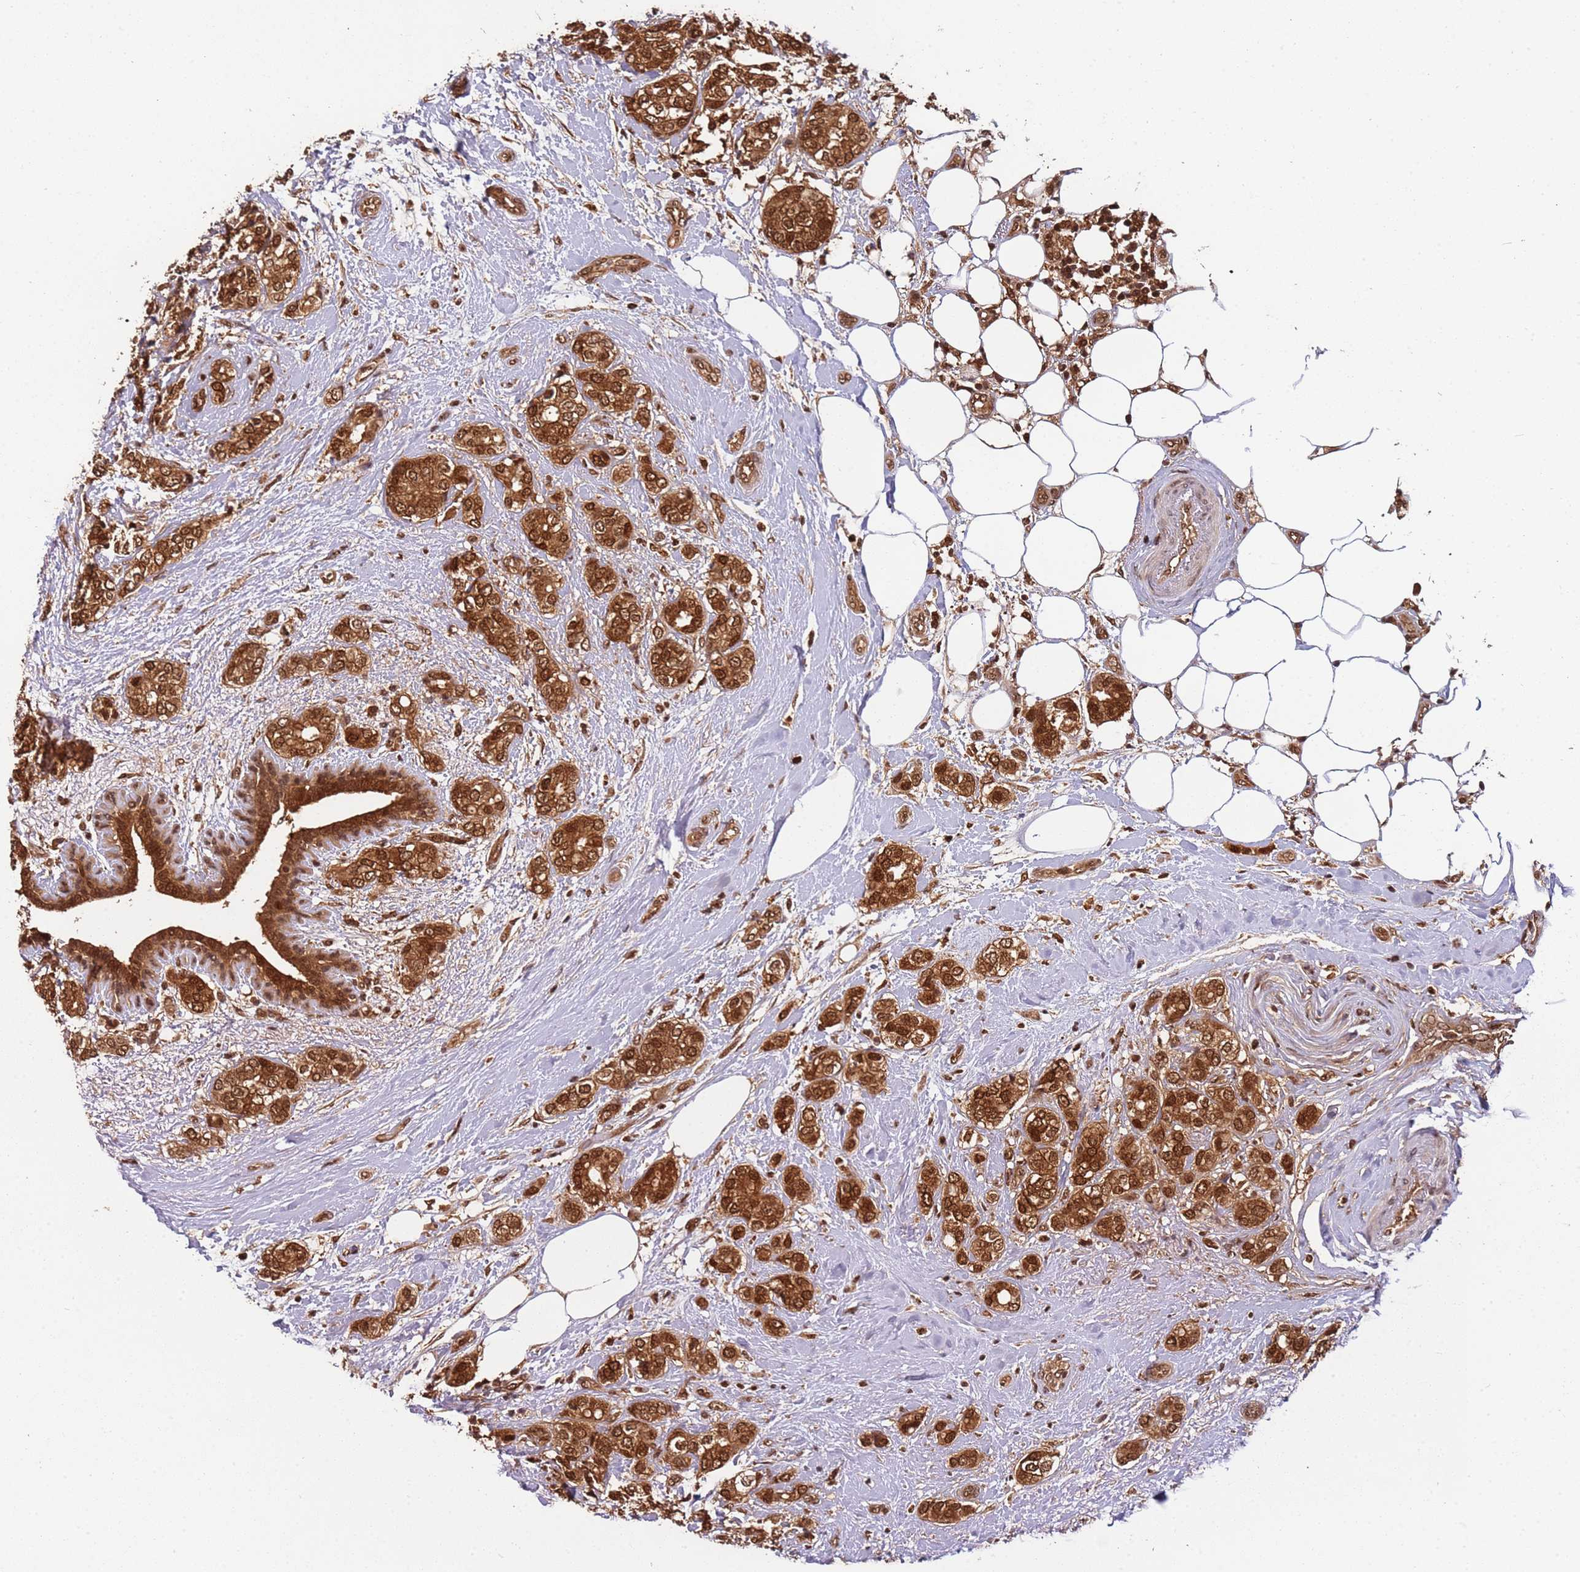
{"staining": {"intensity": "strong", "quantity": ">75%", "location": "cytoplasmic/membranous,nuclear"}, "tissue": "breast cancer", "cell_type": "Tumor cells", "image_type": "cancer", "snomed": [{"axis": "morphology", "description": "Duct carcinoma"}, {"axis": "topography", "description": "Breast"}], "caption": "Immunohistochemical staining of breast cancer displays high levels of strong cytoplasmic/membranous and nuclear staining in about >75% of tumor cells.", "gene": "PGLS", "patient": {"sex": "female", "age": 73}}